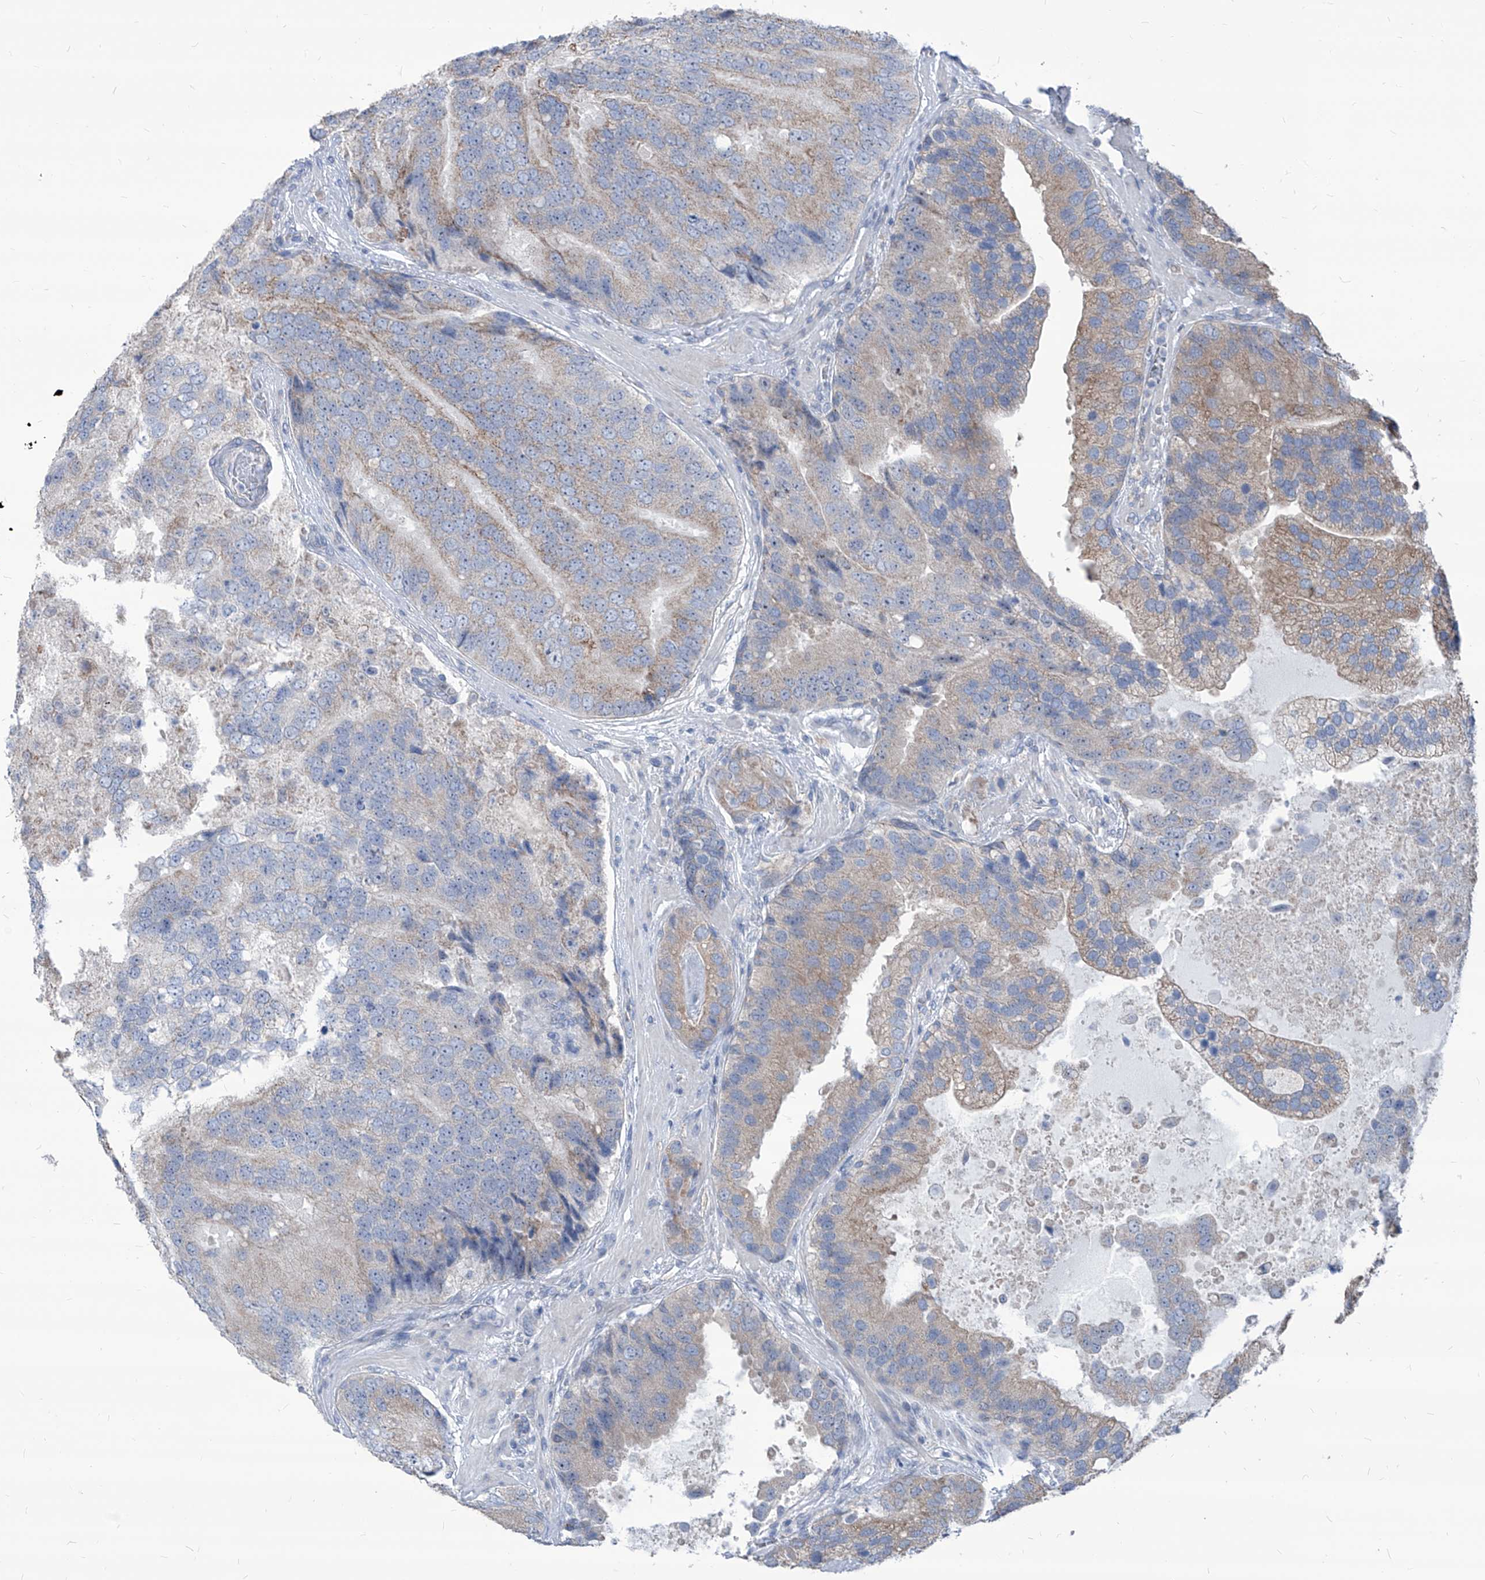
{"staining": {"intensity": "moderate", "quantity": "<25%", "location": "cytoplasmic/membranous"}, "tissue": "prostate cancer", "cell_type": "Tumor cells", "image_type": "cancer", "snomed": [{"axis": "morphology", "description": "Adenocarcinoma, High grade"}, {"axis": "topography", "description": "Prostate"}], "caption": "Moderate cytoplasmic/membranous protein expression is appreciated in about <25% of tumor cells in high-grade adenocarcinoma (prostate). (DAB (3,3'-diaminobenzidine) IHC, brown staining for protein, blue staining for nuclei).", "gene": "AGPS", "patient": {"sex": "male", "age": 70}}